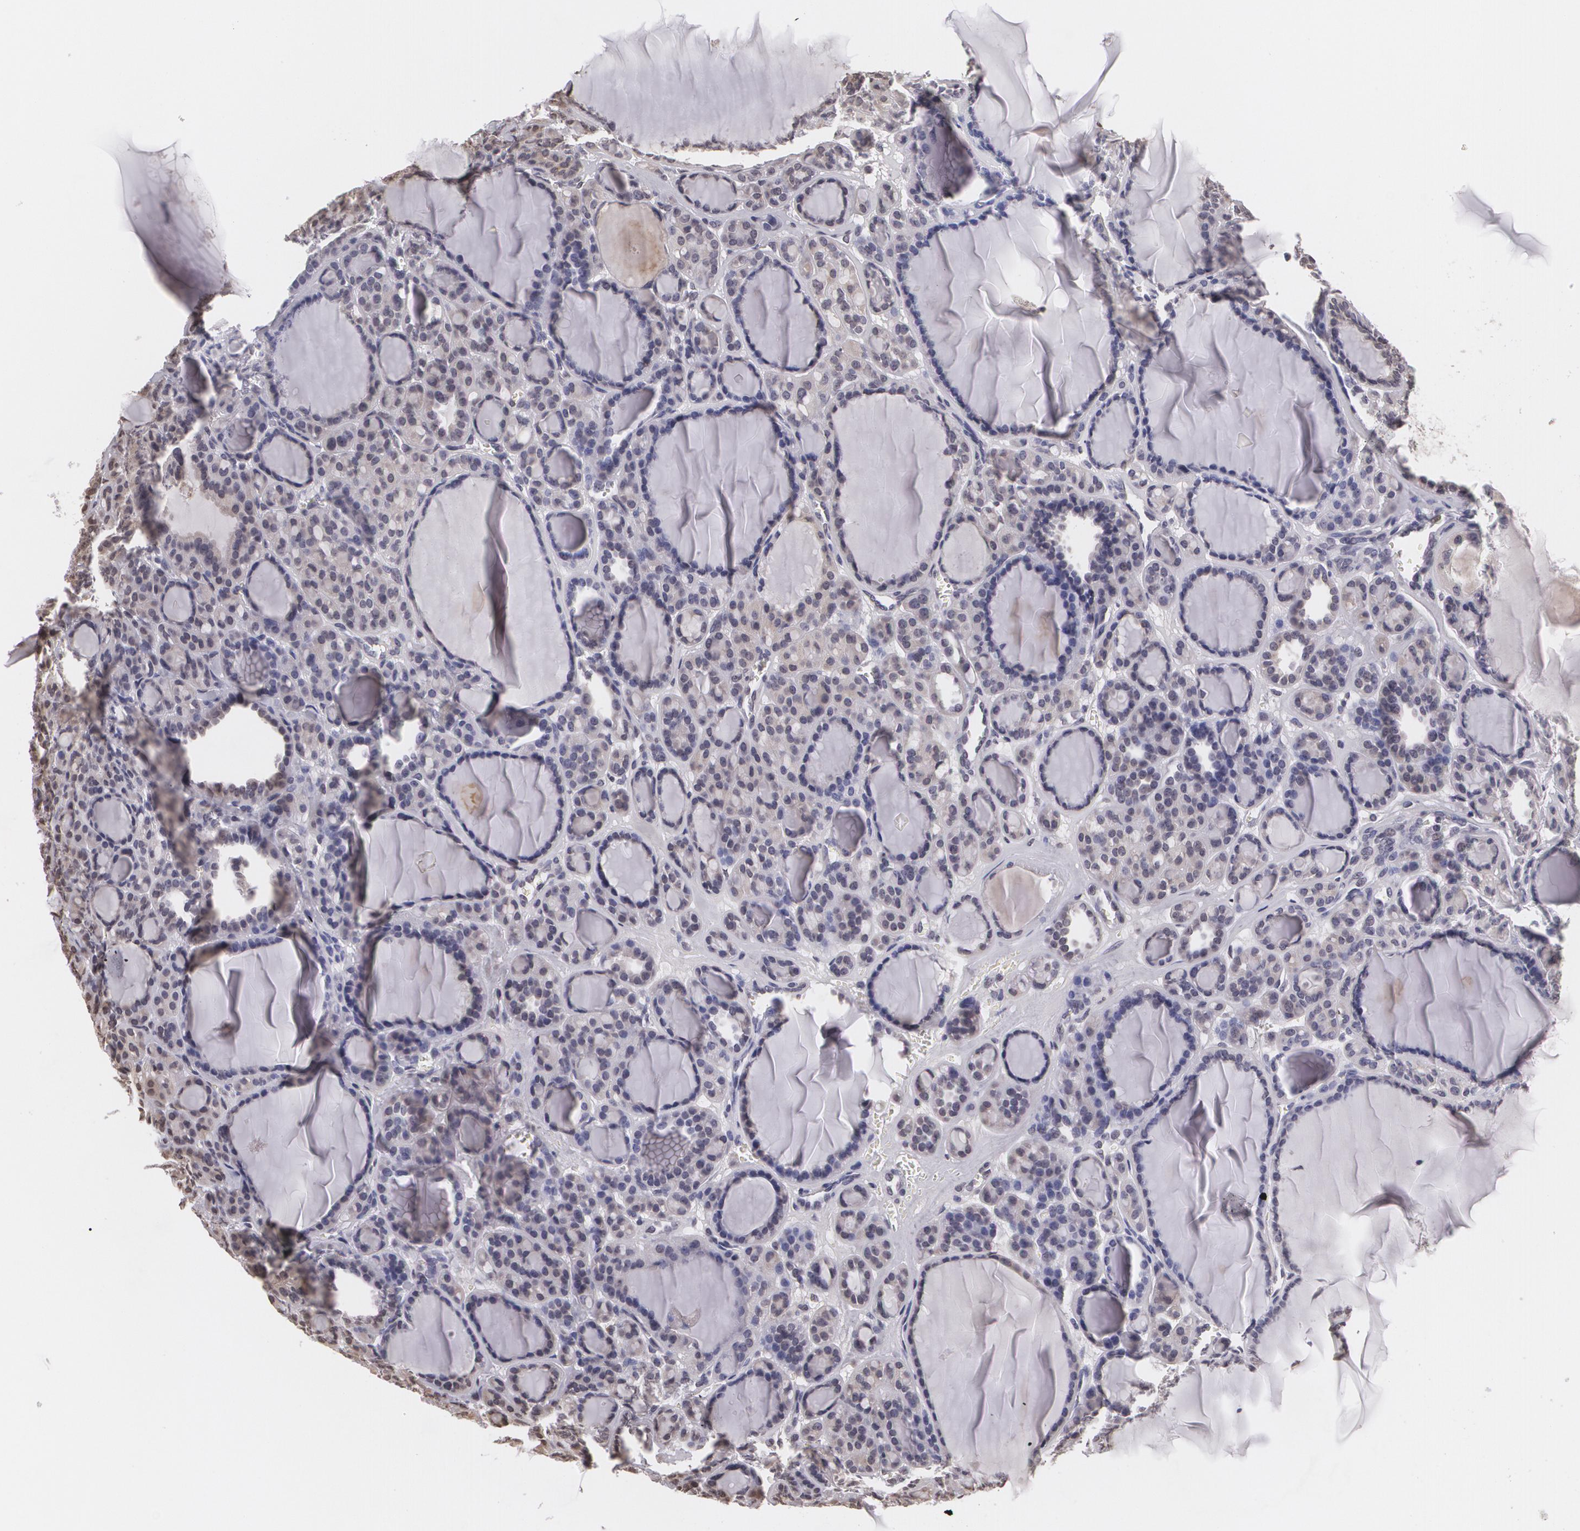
{"staining": {"intensity": "negative", "quantity": "none", "location": "none"}, "tissue": "thyroid cancer", "cell_type": "Tumor cells", "image_type": "cancer", "snomed": [{"axis": "morphology", "description": "Follicular adenoma carcinoma, NOS"}, {"axis": "topography", "description": "Thyroid gland"}], "caption": "This is an IHC photomicrograph of thyroid cancer (follicular adenoma carcinoma). There is no expression in tumor cells.", "gene": "MUC1", "patient": {"sex": "female", "age": 71}}